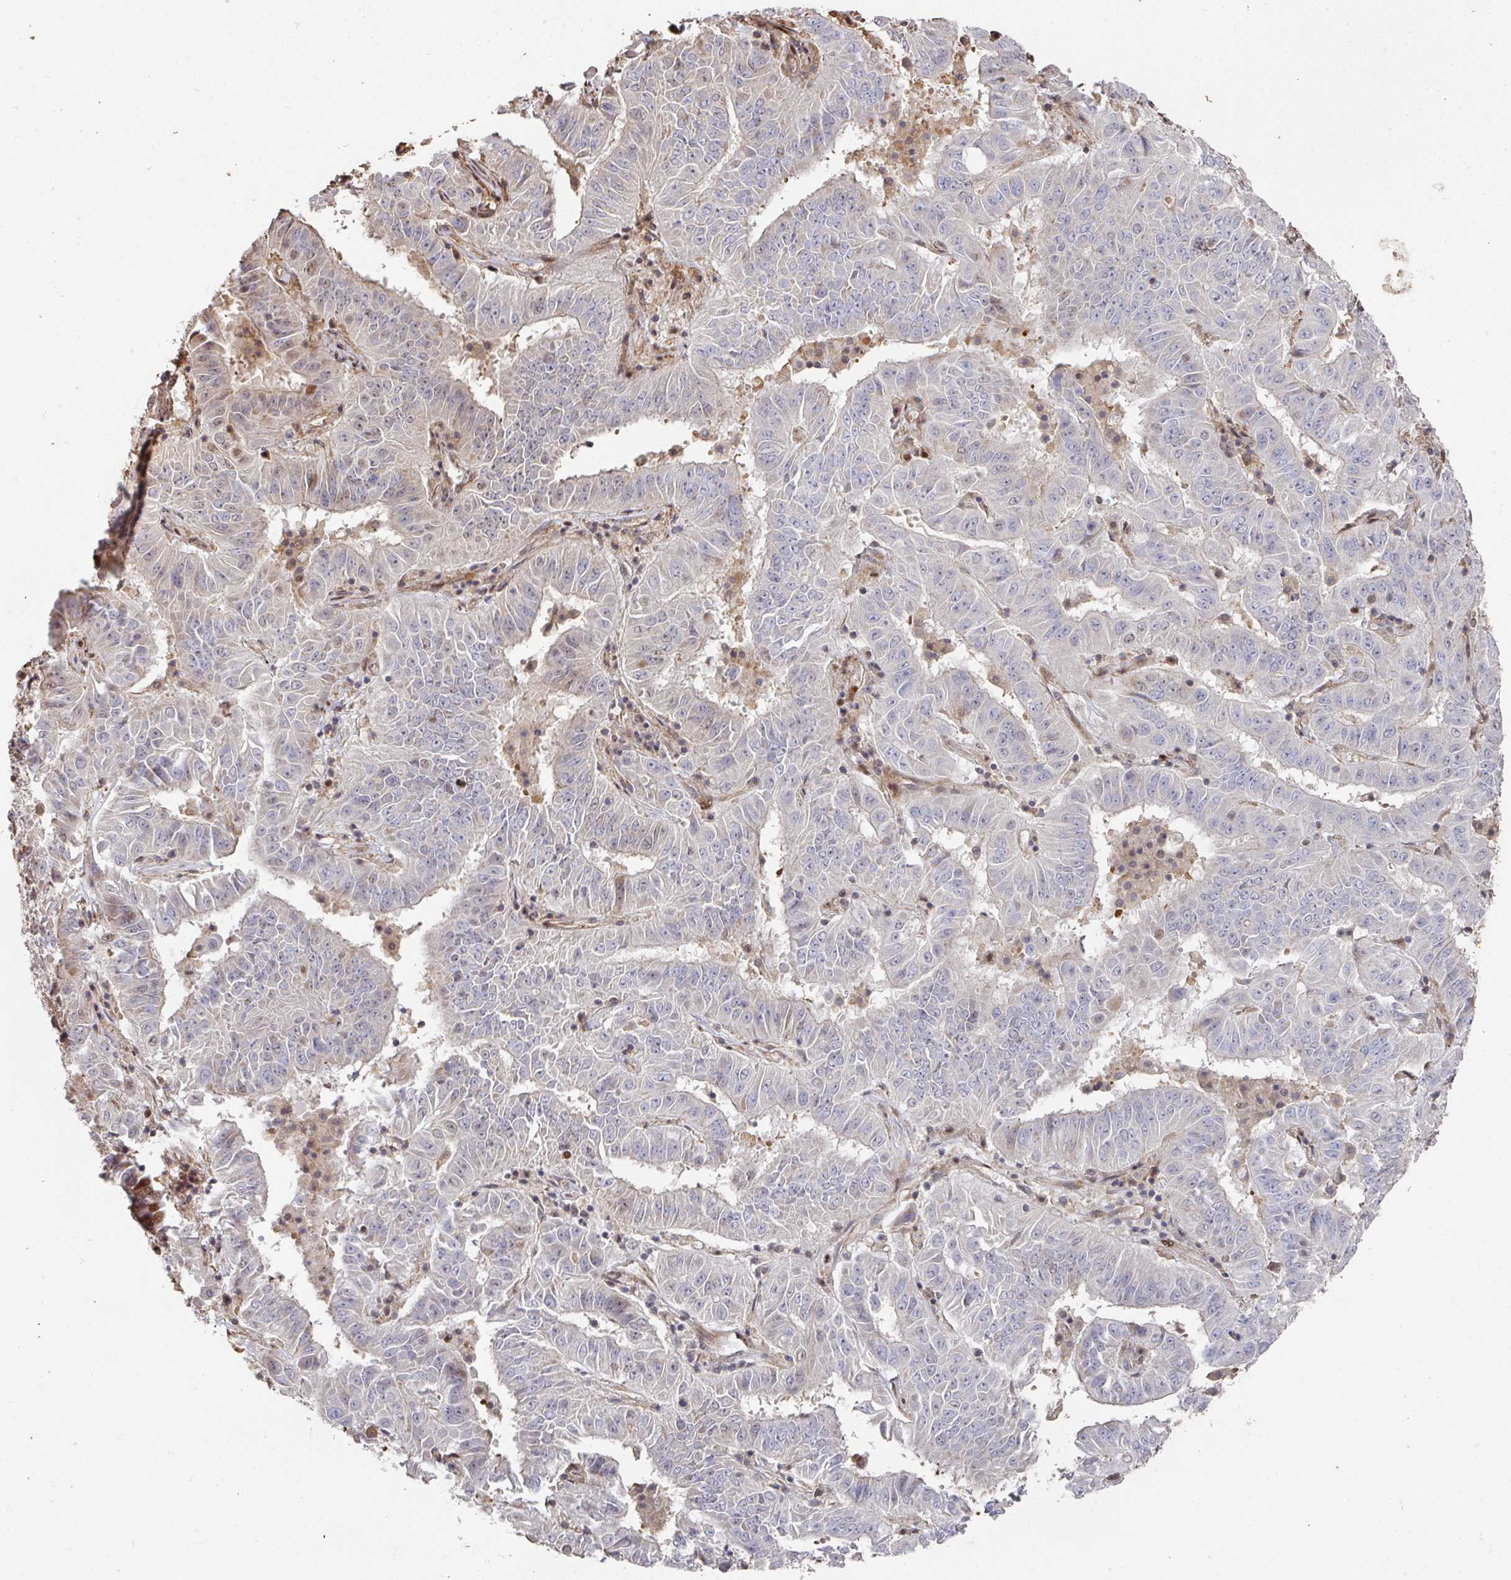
{"staining": {"intensity": "negative", "quantity": "none", "location": "none"}, "tissue": "pancreatic cancer", "cell_type": "Tumor cells", "image_type": "cancer", "snomed": [{"axis": "morphology", "description": "Adenocarcinoma, NOS"}, {"axis": "topography", "description": "Pancreas"}], "caption": "Immunohistochemistry (IHC) histopathology image of neoplastic tissue: adenocarcinoma (pancreatic) stained with DAB demonstrates no significant protein expression in tumor cells. Brightfield microscopy of IHC stained with DAB (brown) and hematoxylin (blue), captured at high magnification.", "gene": "CA7", "patient": {"sex": "male", "age": 63}}